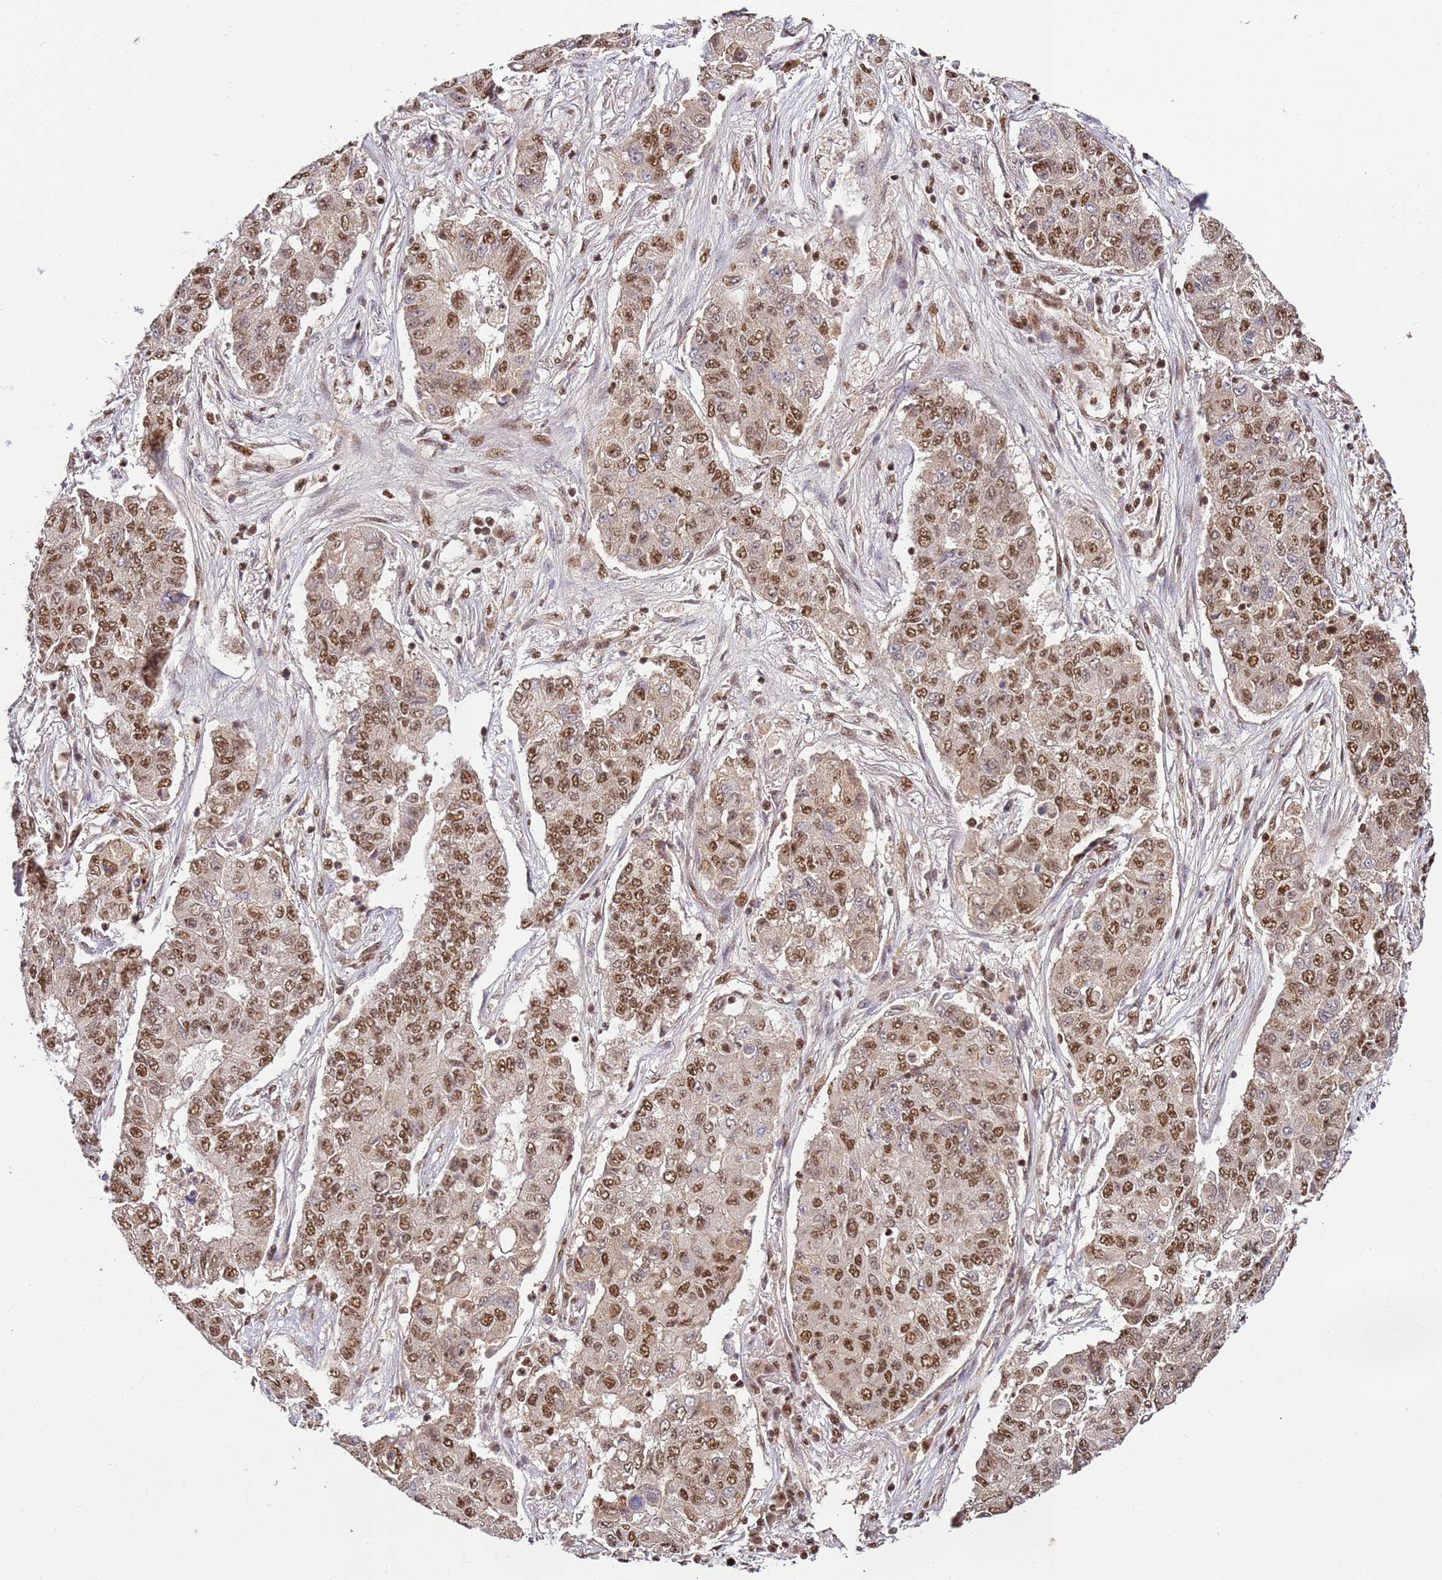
{"staining": {"intensity": "moderate", "quantity": ">75%", "location": "nuclear"}, "tissue": "lung cancer", "cell_type": "Tumor cells", "image_type": "cancer", "snomed": [{"axis": "morphology", "description": "Squamous cell carcinoma, NOS"}, {"axis": "topography", "description": "Lung"}], "caption": "Lung squamous cell carcinoma was stained to show a protein in brown. There is medium levels of moderate nuclear staining in approximately >75% of tumor cells.", "gene": "ZBTB12", "patient": {"sex": "male", "age": 74}}